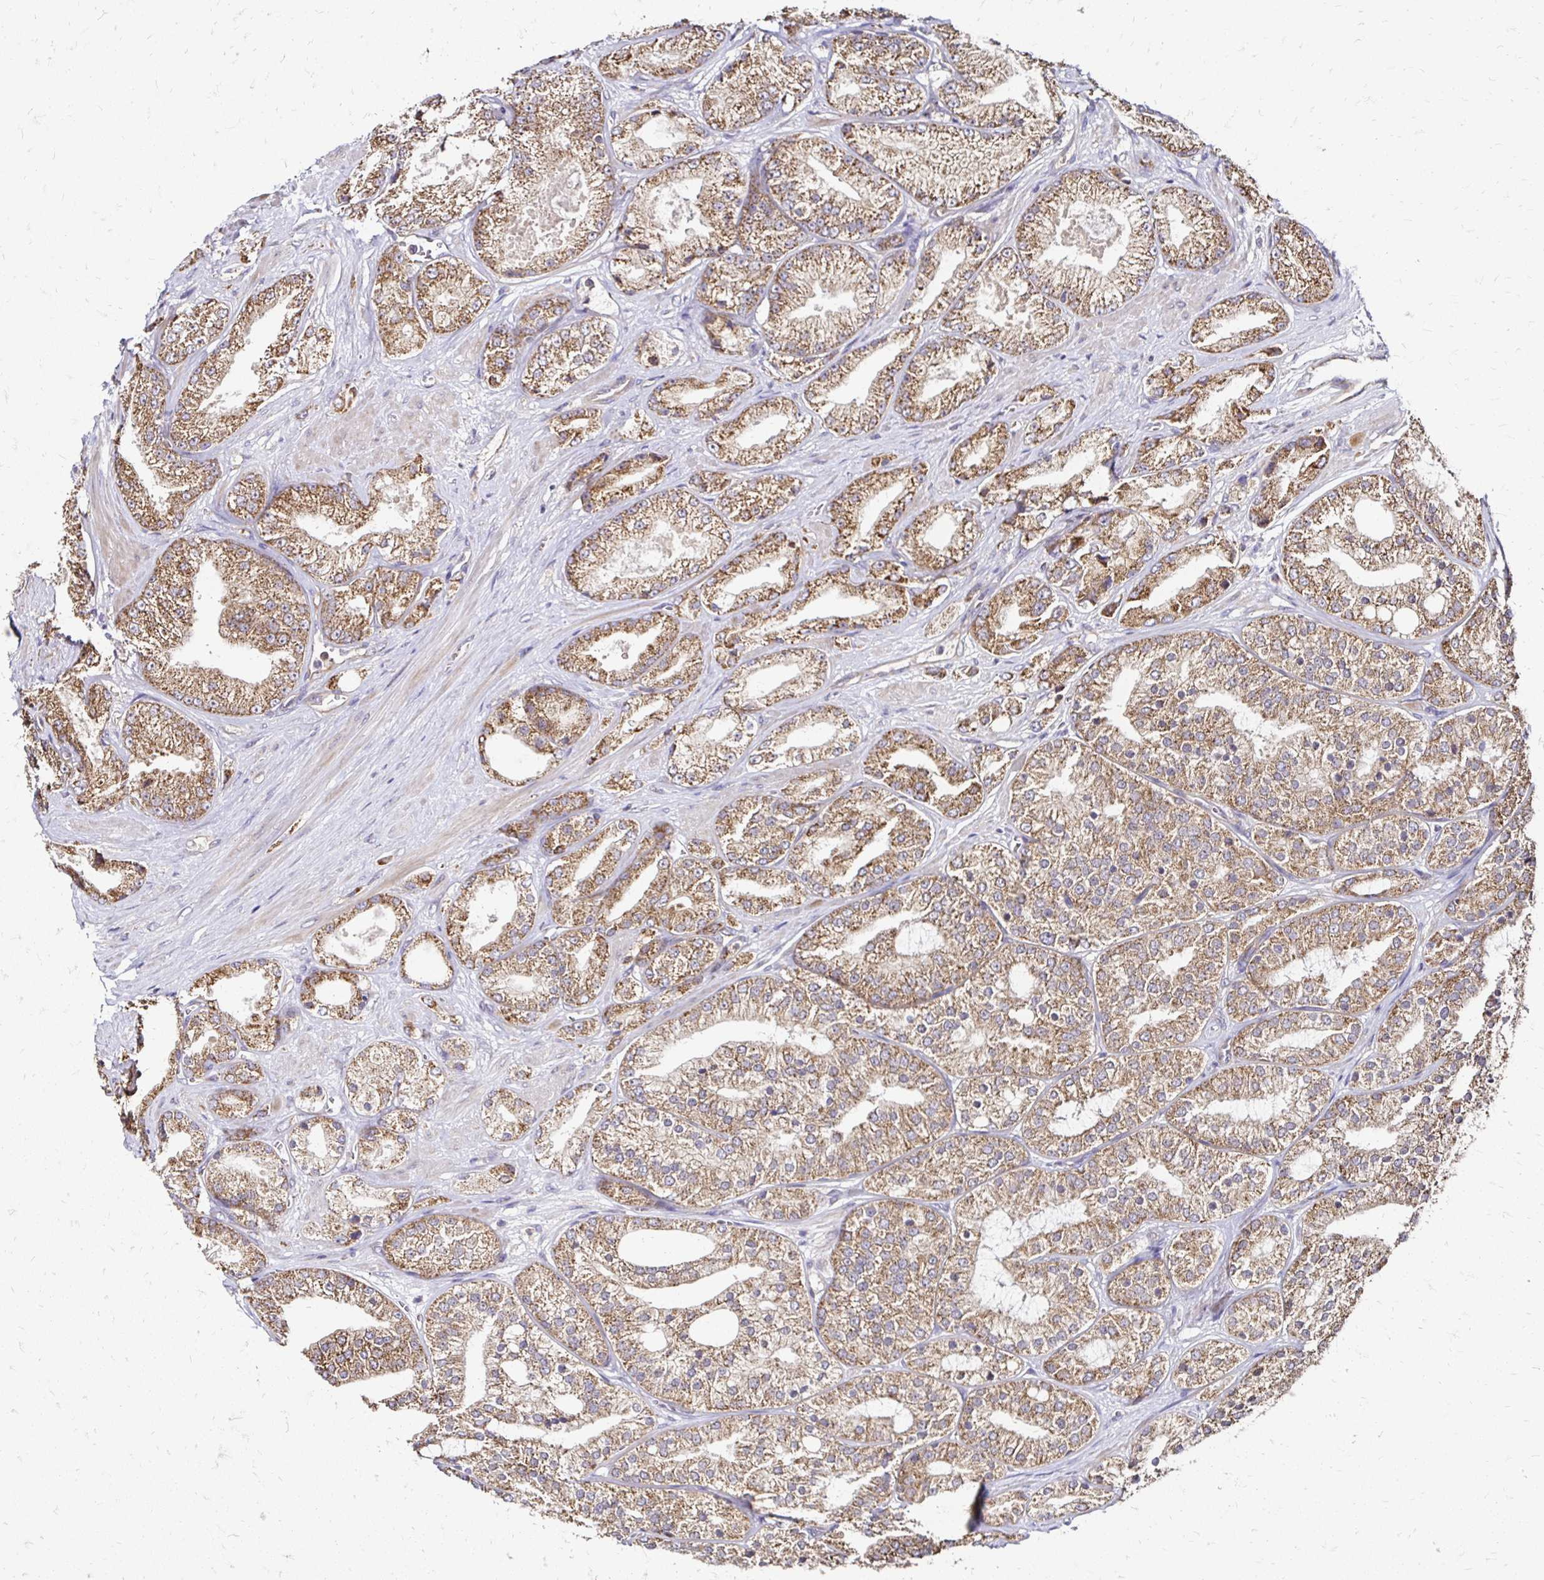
{"staining": {"intensity": "moderate", "quantity": ">75%", "location": "cytoplasmic/membranous"}, "tissue": "prostate cancer", "cell_type": "Tumor cells", "image_type": "cancer", "snomed": [{"axis": "morphology", "description": "Adenocarcinoma, High grade"}, {"axis": "topography", "description": "Prostate"}], "caption": "Immunohistochemistry image of prostate cancer (high-grade adenocarcinoma) stained for a protein (brown), which demonstrates medium levels of moderate cytoplasmic/membranous staining in approximately >75% of tumor cells.", "gene": "ZW10", "patient": {"sex": "male", "age": 68}}